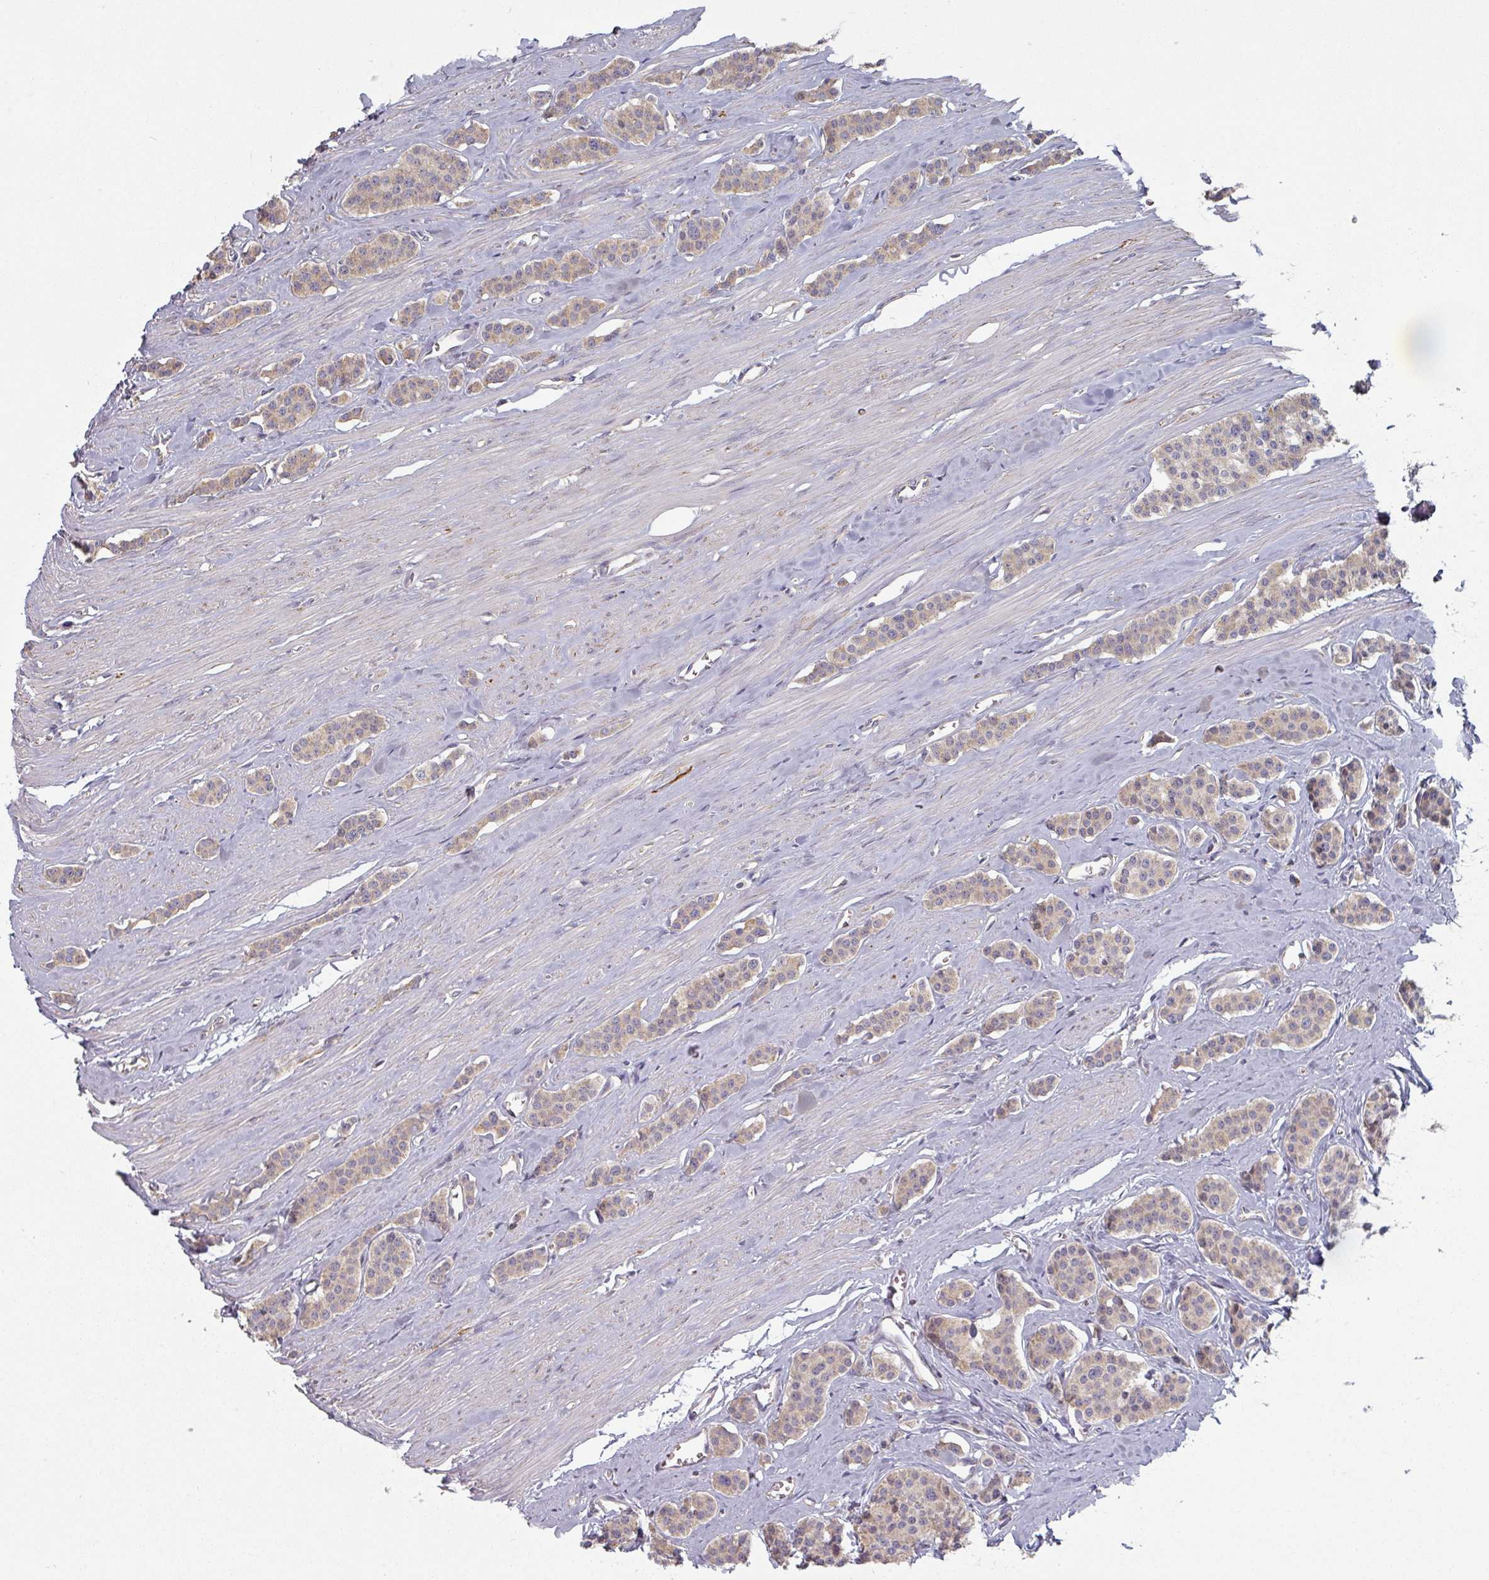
{"staining": {"intensity": "weak", "quantity": "25%-75%", "location": "cytoplasmic/membranous"}, "tissue": "carcinoid", "cell_type": "Tumor cells", "image_type": "cancer", "snomed": [{"axis": "morphology", "description": "Carcinoid, malignant, NOS"}, {"axis": "topography", "description": "Small intestine"}], "caption": "Human carcinoid (malignant) stained with a protein marker shows weak staining in tumor cells.", "gene": "PLEKHJ1", "patient": {"sex": "male", "age": 60}}